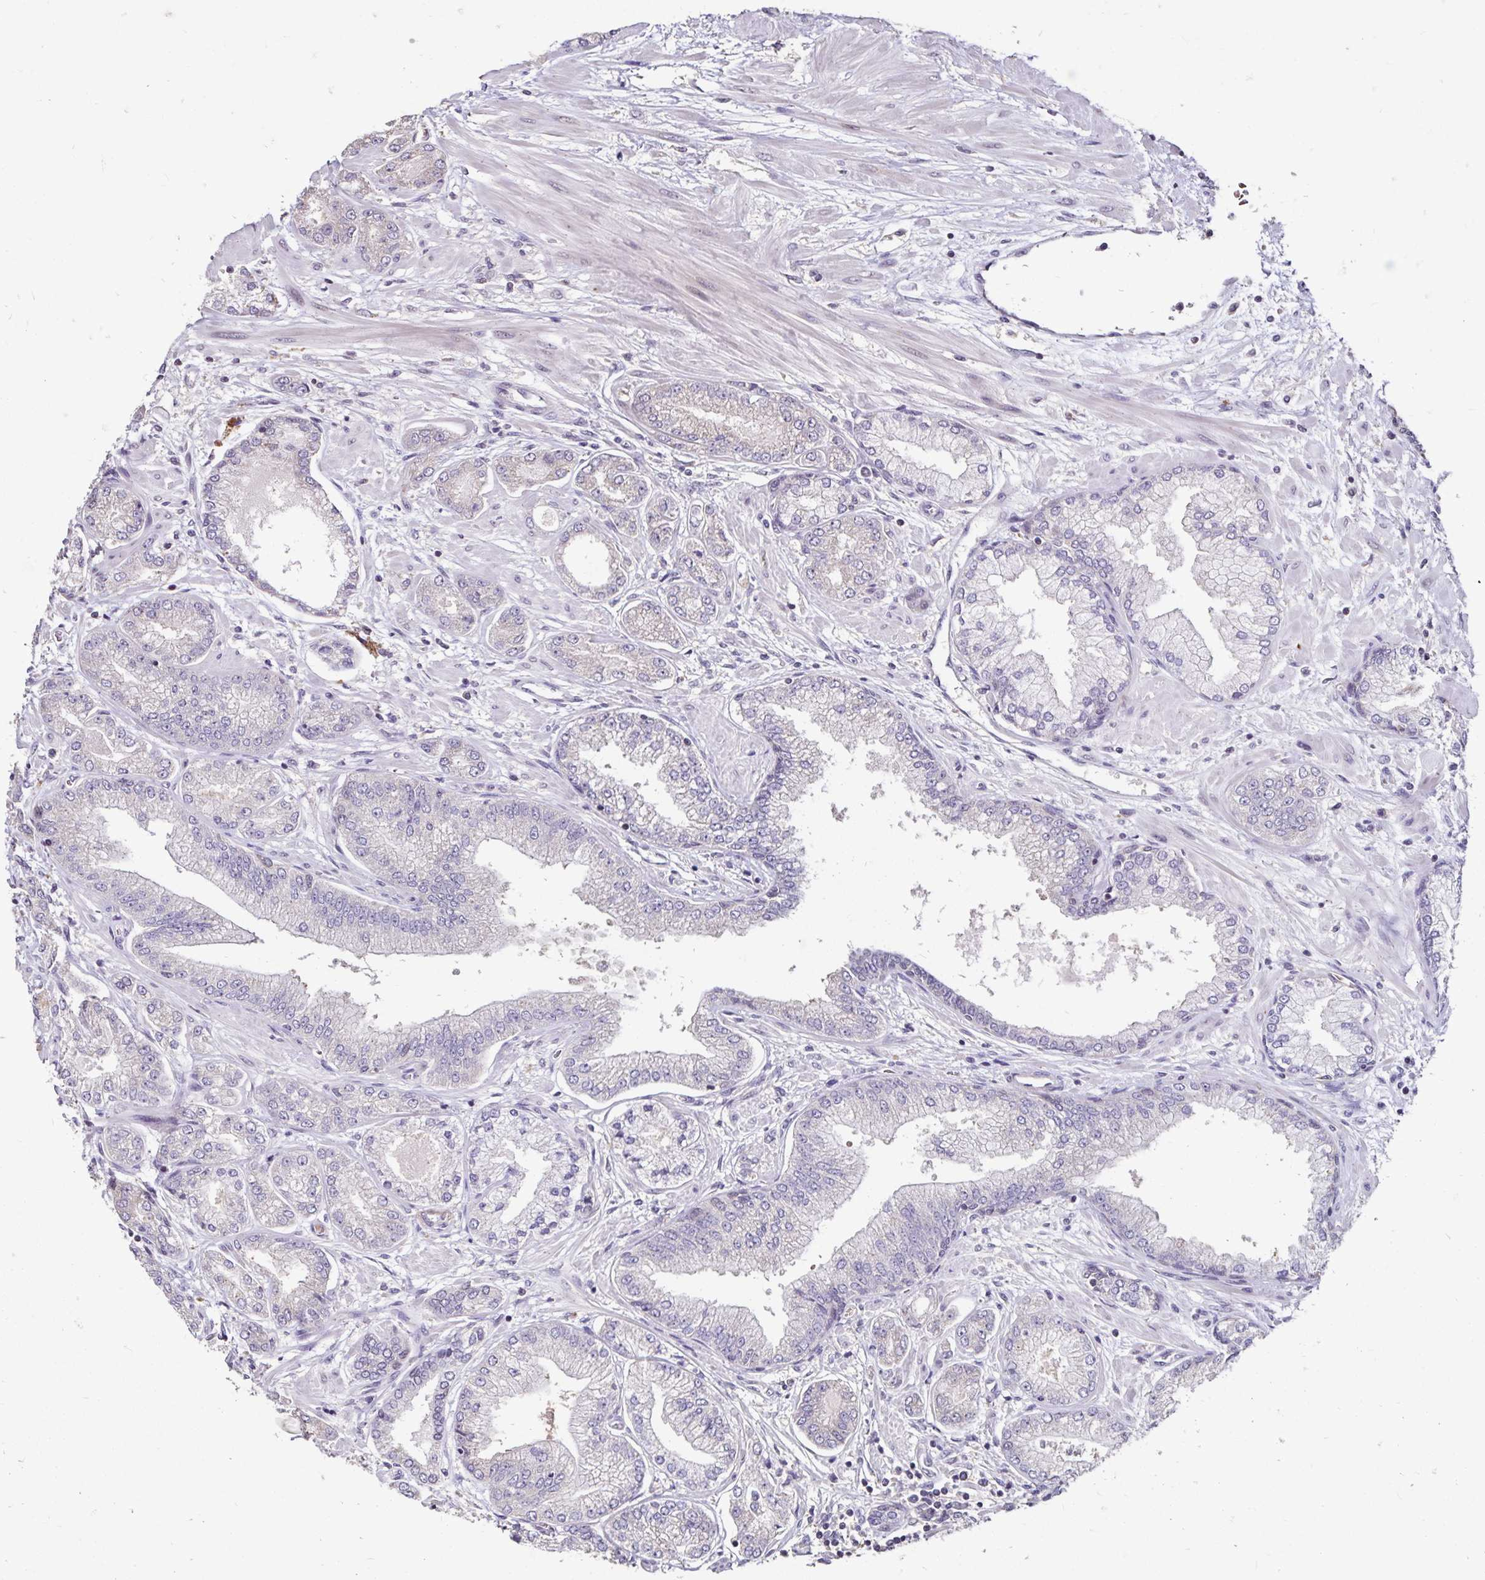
{"staining": {"intensity": "negative", "quantity": "none", "location": "none"}, "tissue": "prostate cancer", "cell_type": "Tumor cells", "image_type": "cancer", "snomed": [{"axis": "morphology", "description": "Adenocarcinoma, Low grade"}, {"axis": "topography", "description": "Prostate"}], "caption": "This is an immunohistochemistry (IHC) histopathology image of human adenocarcinoma (low-grade) (prostate). There is no expression in tumor cells.", "gene": "EMC10", "patient": {"sex": "male", "age": 55}}